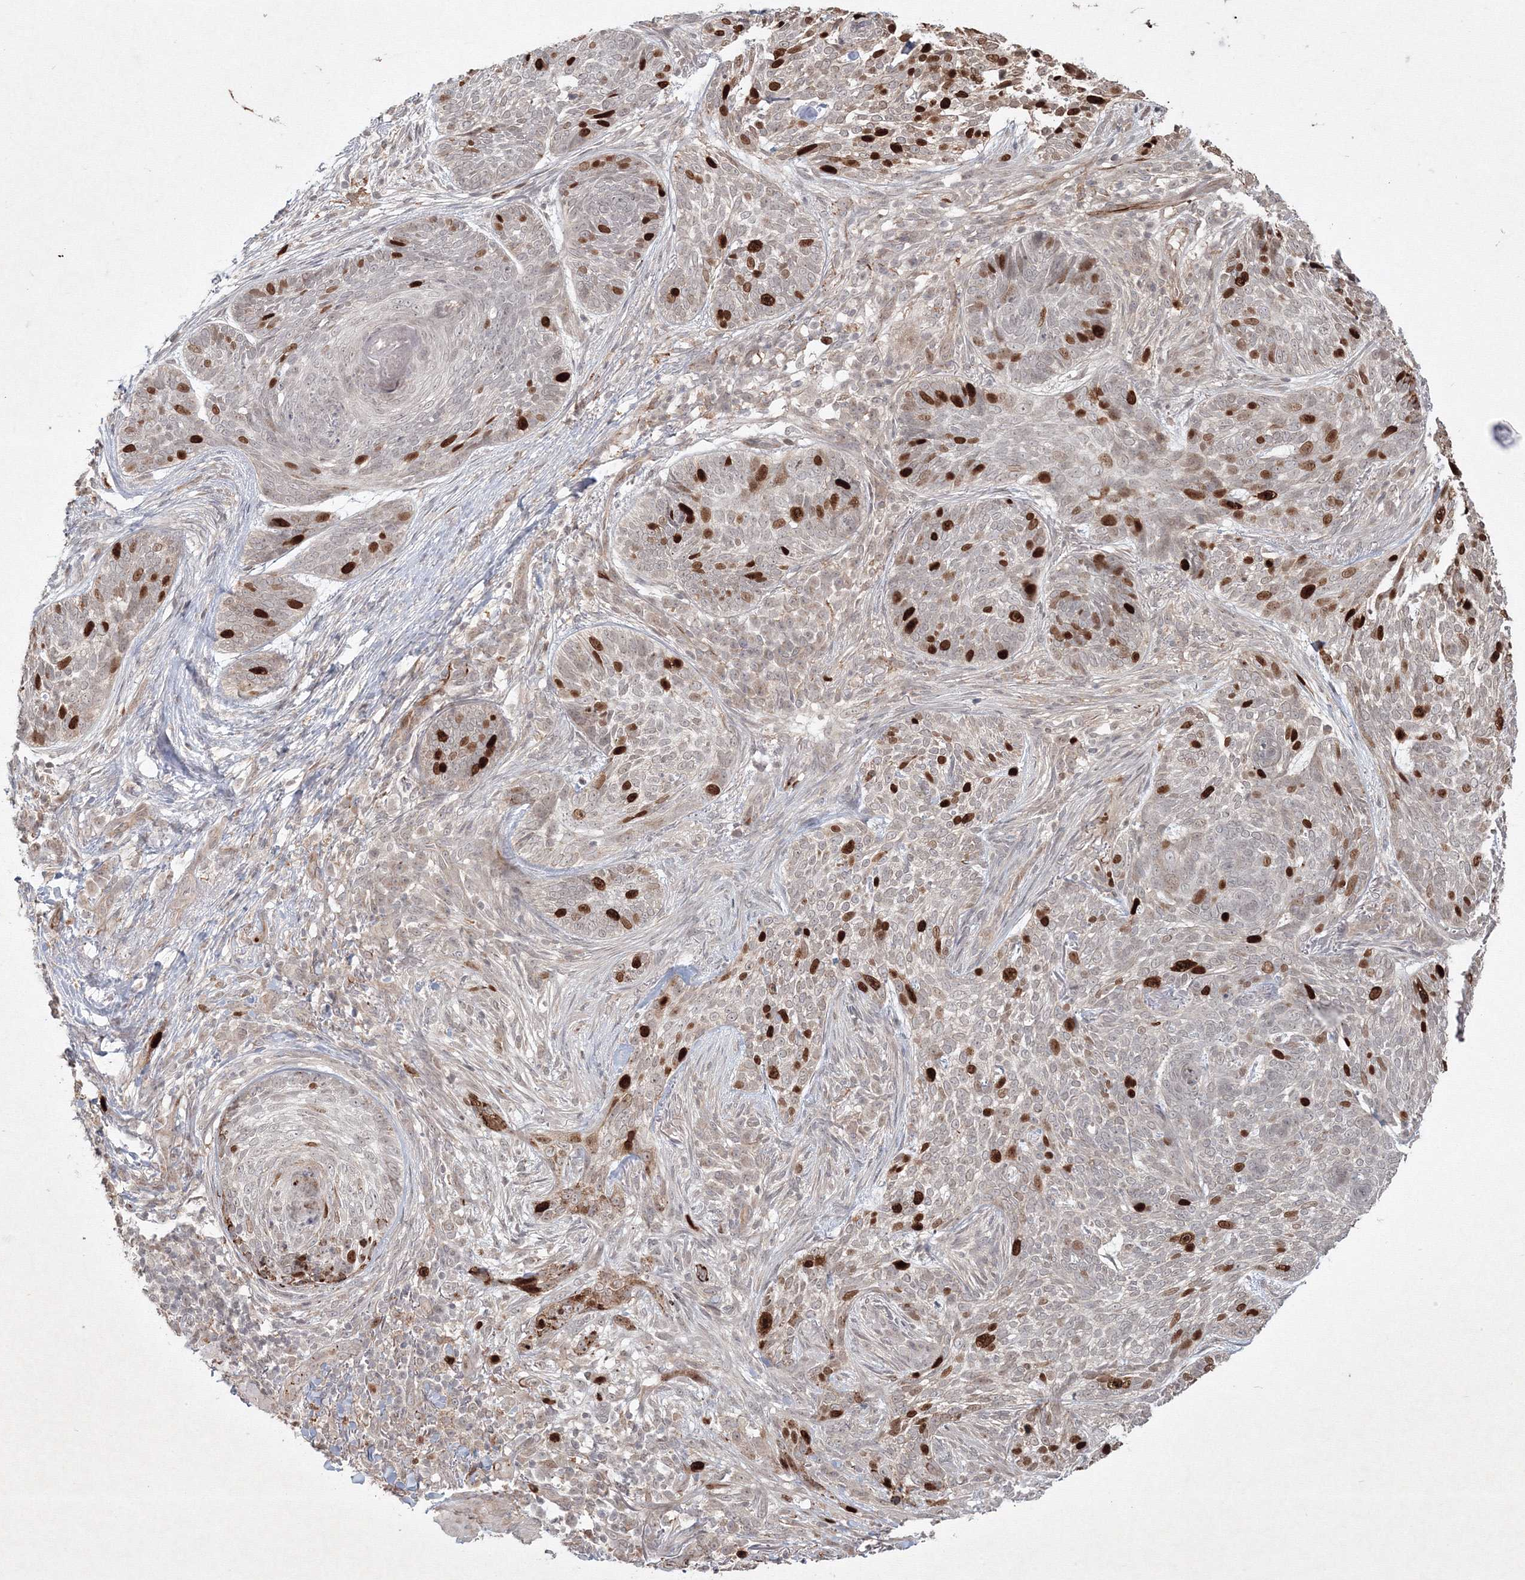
{"staining": {"intensity": "strong", "quantity": "25%-75%", "location": "nuclear"}, "tissue": "skin cancer", "cell_type": "Tumor cells", "image_type": "cancer", "snomed": [{"axis": "morphology", "description": "Basal cell carcinoma"}, {"axis": "topography", "description": "Skin"}], "caption": "There is high levels of strong nuclear expression in tumor cells of basal cell carcinoma (skin), as demonstrated by immunohistochemical staining (brown color).", "gene": "KIF20A", "patient": {"sex": "female", "age": 64}}